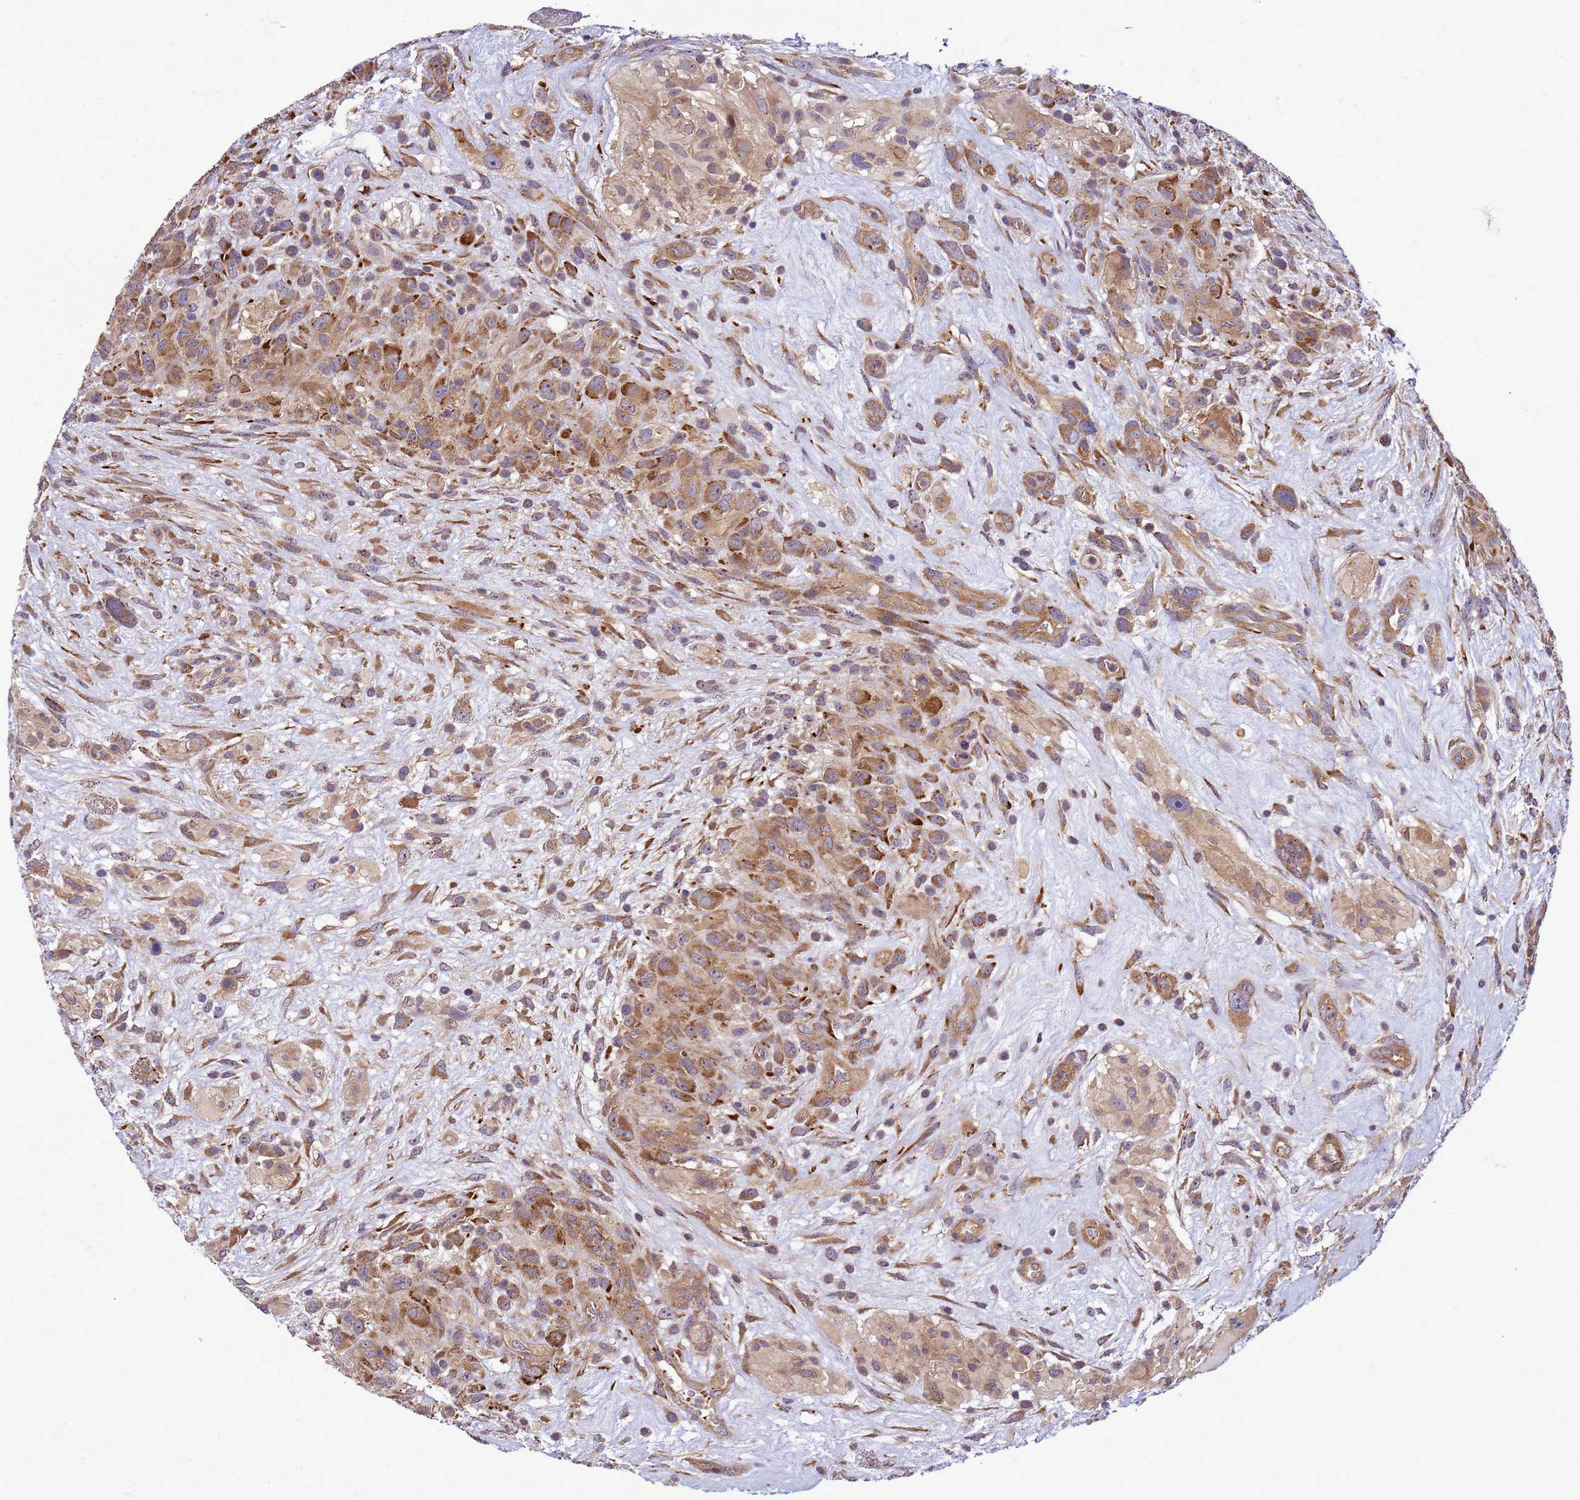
{"staining": {"intensity": "moderate", "quantity": ">75%", "location": "cytoplasmic/membranous"}, "tissue": "glioma", "cell_type": "Tumor cells", "image_type": "cancer", "snomed": [{"axis": "morphology", "description": "Glioma, malignant, High grade"}, {"axis": "topography", "description": "Brain"}], "caption": "Tumor cells show medium levels of moderate cytoplasmic/membranous staining in about >75% of cells in human glioma.", "gene": "GEN1", "patient": {"sex": "male", "age": 61}}